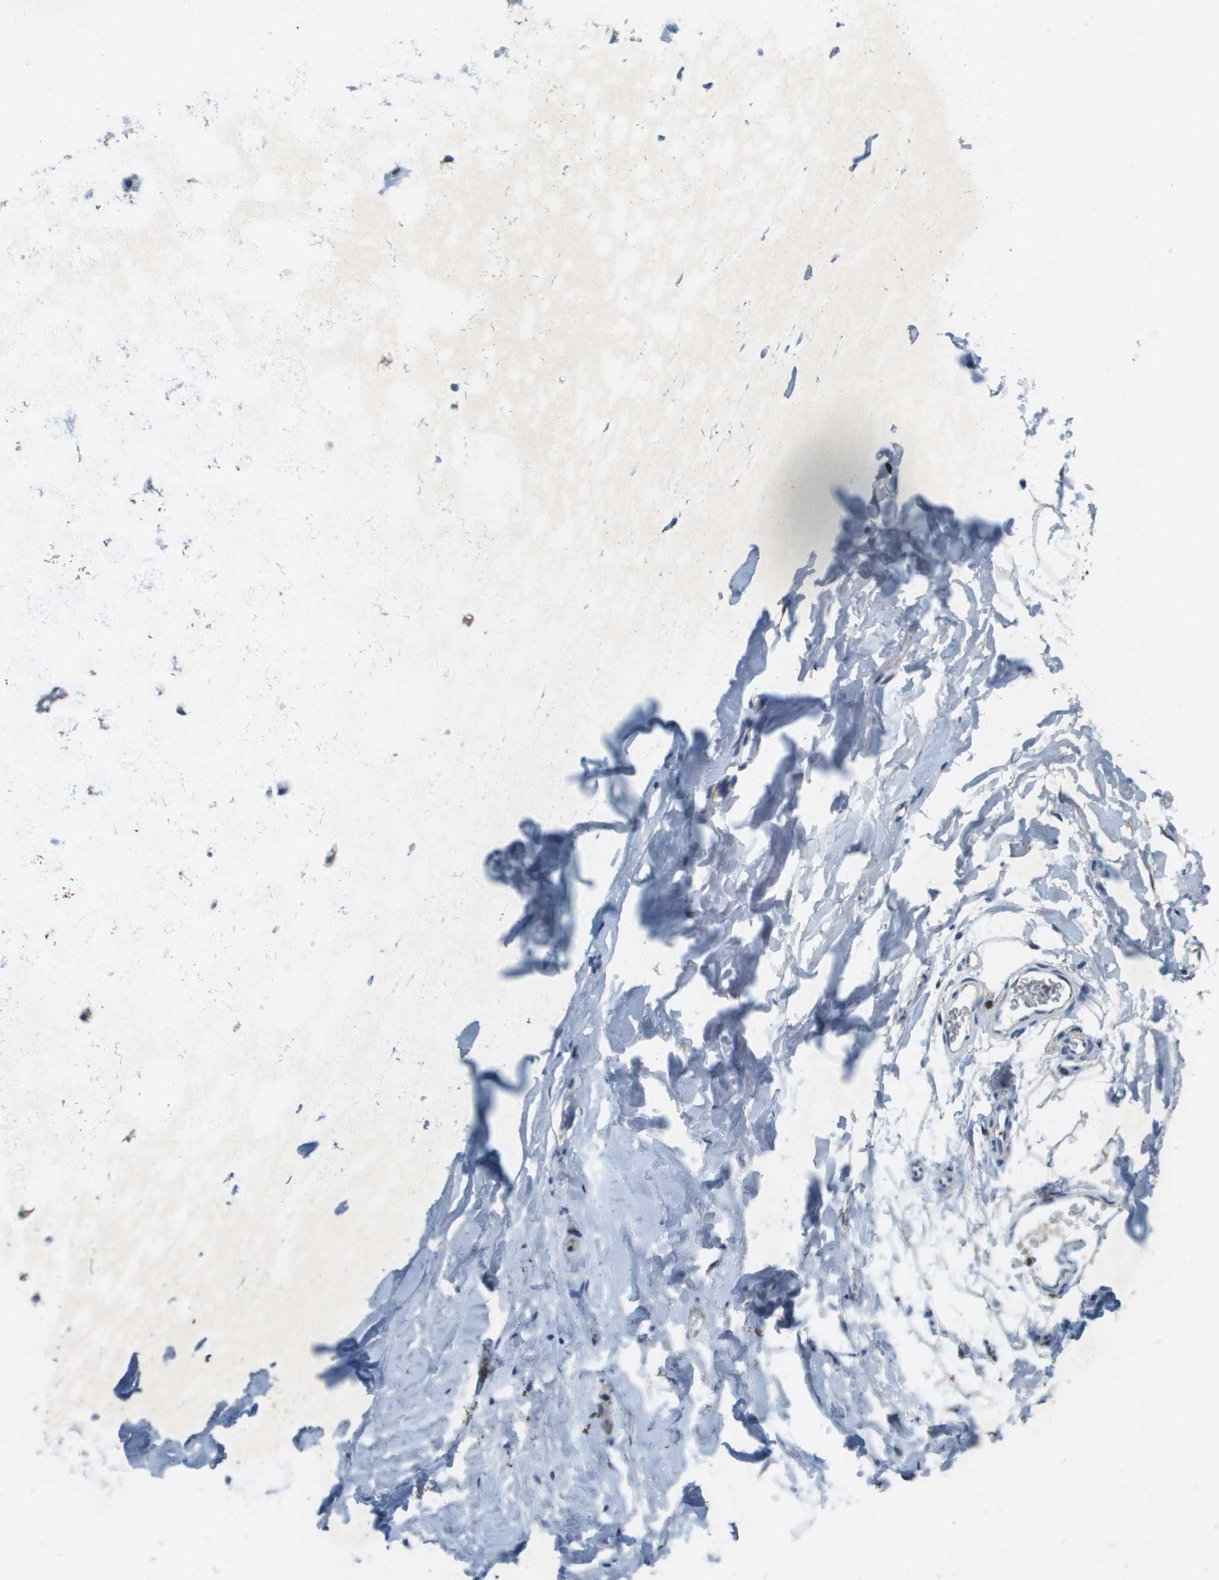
{"staining": {"intensity": "weak", "quantity": "25%-75%", "location": "cytoplasmic/membranous"}, "tissue": "adipose tissue", "cell_type": "Adipocytes", "image_type": "normal", "snomed": [{"axis": "morphology", "description": "Normal tissue, NOS"}, {"axis": "topography", "description": "Cartilage tissue"}, {"axis": "topography", "description": "Bronchus"}], "caption": "Immunohistochemistry image of benign adipose tissue: human adipose tissue stained using IHC displays low levels of weak protein expression localized specifically in the cytoplasmic/membranous of adipocytes, appearing as a cytoplasmic/membranous brown color.", "gene": "CYGB", "patient": {"sex": "female", "age": 53}}